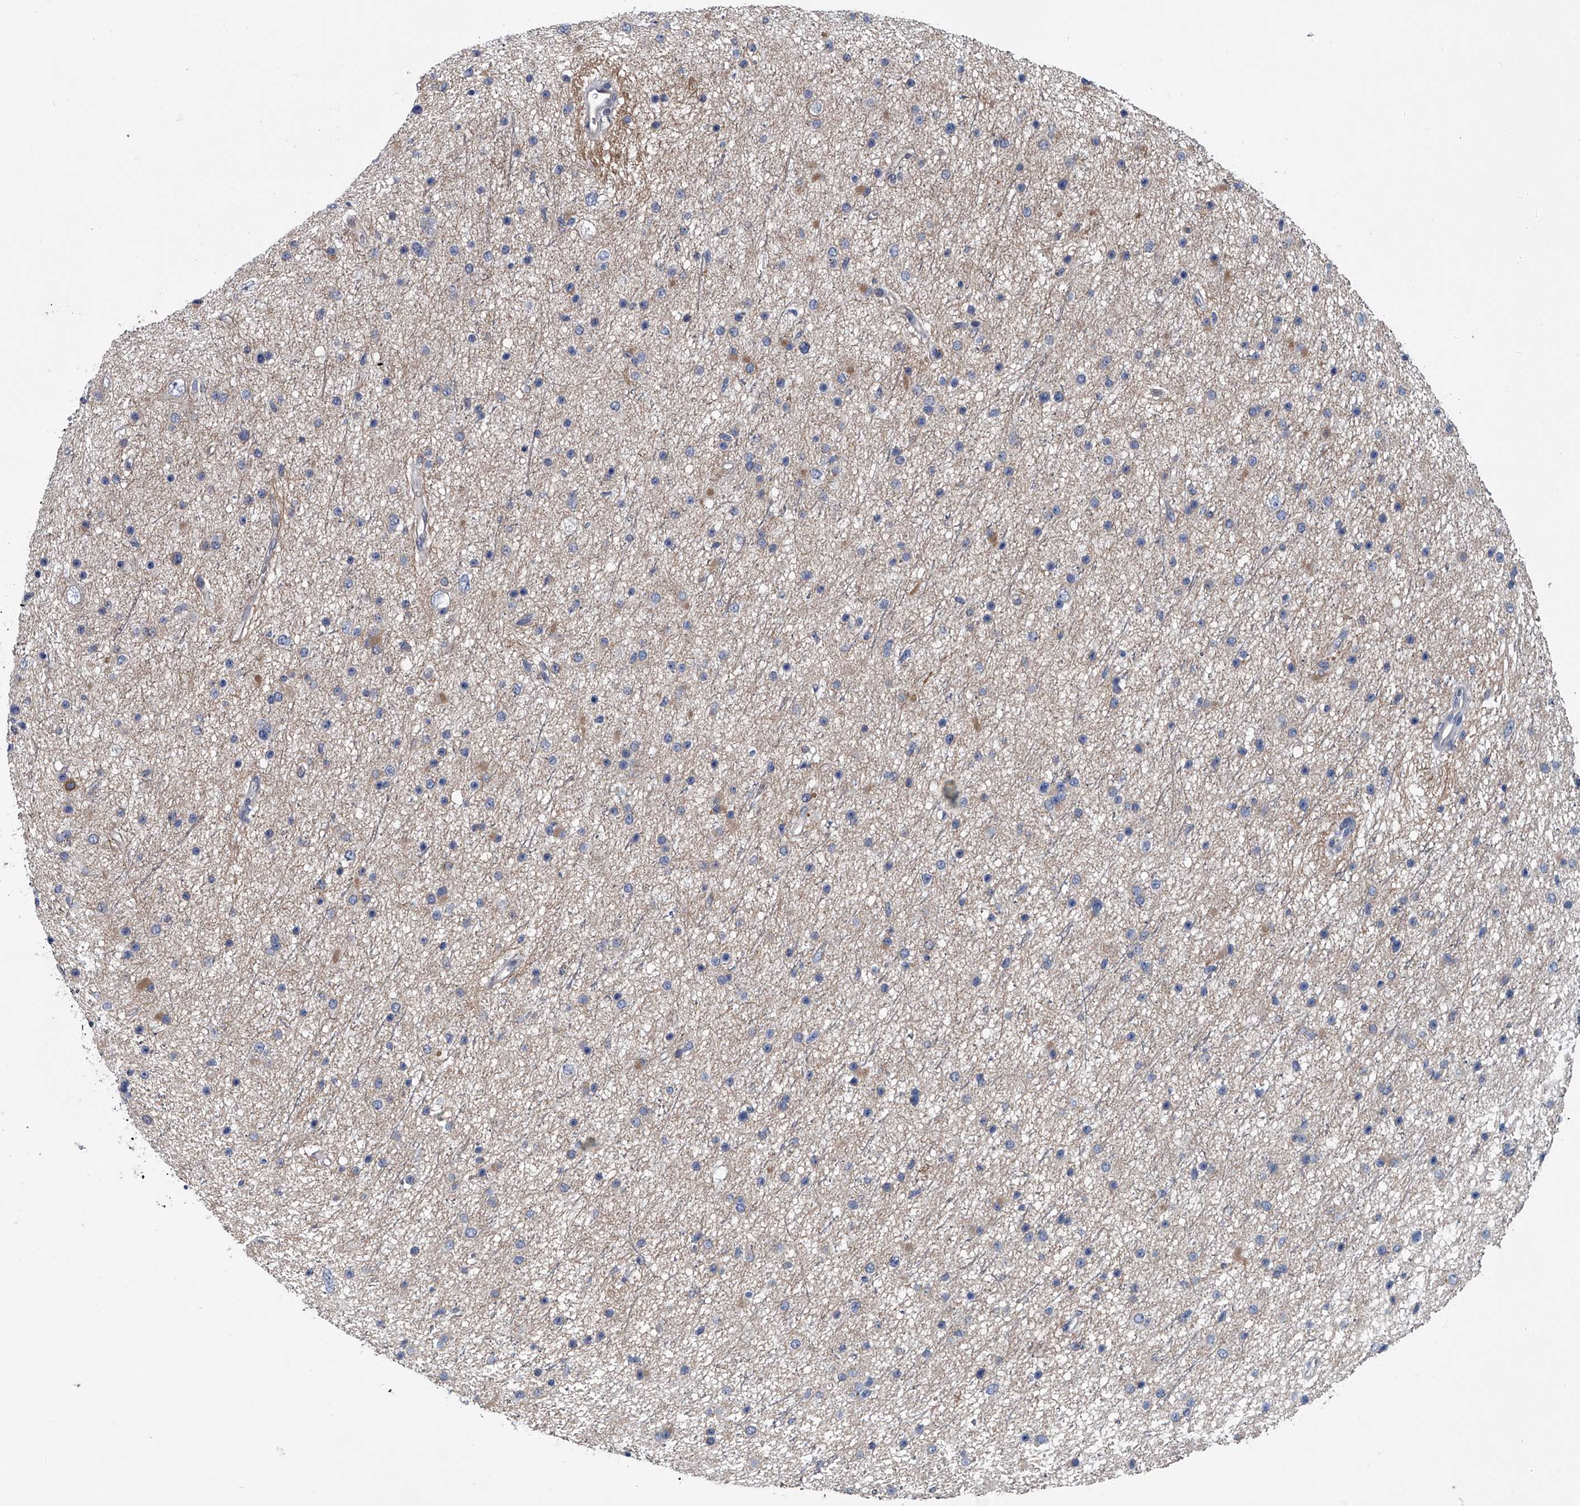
{"staining": {"intensity": "negative", "quantity": "none", "location": "none"}, "tissue": "glioma", "cell_type": "Tumor cells", "image_type": "cancer", "snomed": [{"axis": "morphology", "description": "Glioma, malignant, Low grade"}, {"axis": "topography", "description": "Cerebral cortex"}], "caption": "High magnification brightfield microscopy of glioma stained with DAB (brown) and counterstained with hematoxylin (blue): tumor cells show no significant expression.", "gene": "ABCG1", "patient": {"sex": "female", "age": 39}}